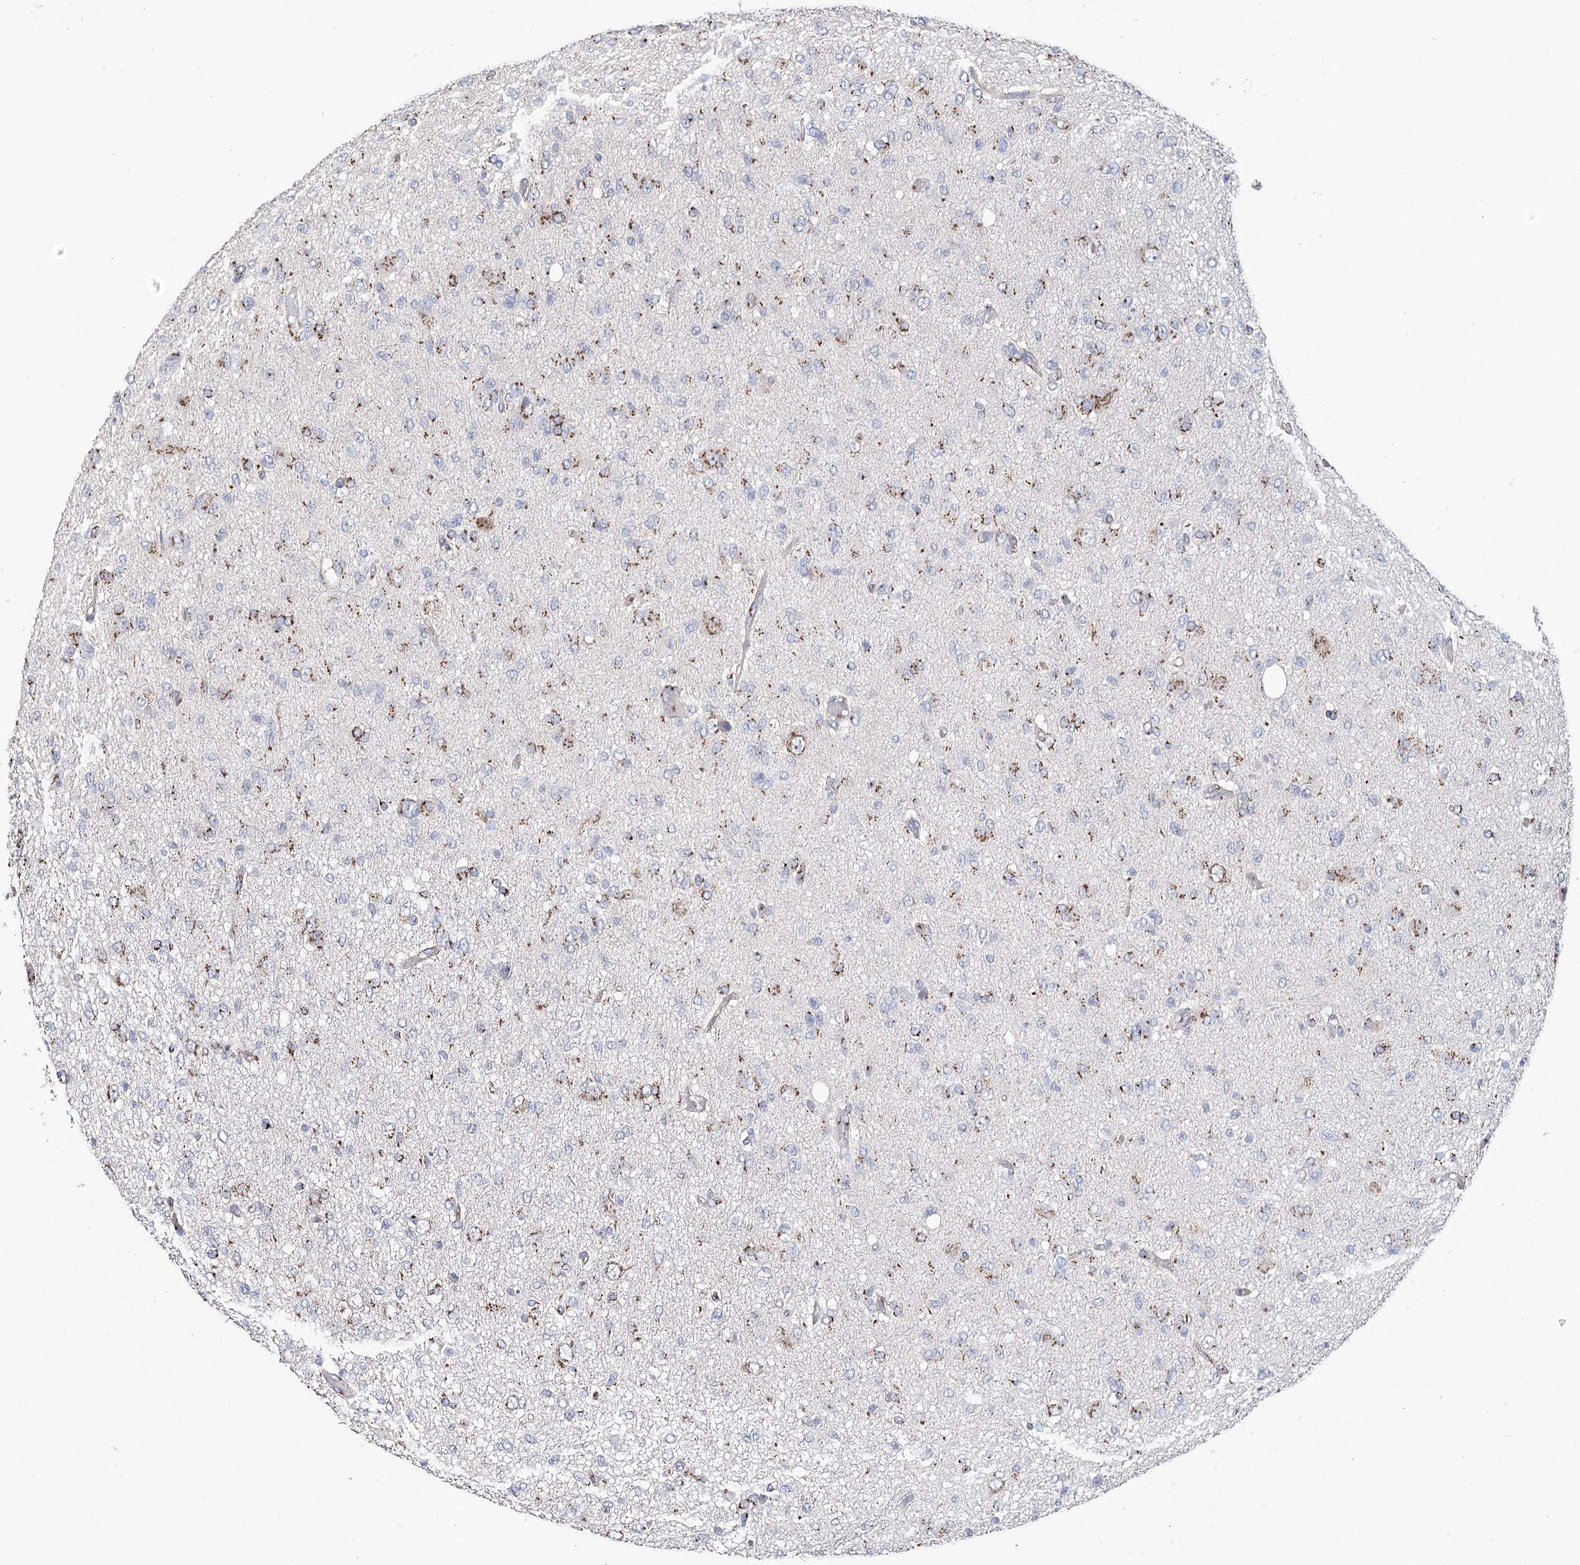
{"staining": {"intensity": "moderate", "quantity": "25%-75%", "location": "cytoplasmic/membranous"}, "tissue": "glioma", "cell_type": "Tumor cells", "image_type": "cancer", "snomed": [{"axis": "morphology", "description": "Glioma, malignant, High grade"}, {"axis": "topography", "description": "Brain"}], "caption": "Malignant high-grade glioma stained with a protein marker shows moderate staining in tumor cells.", "gene": "TMEM165", "patient": {"sex": "female", "age": 59}}